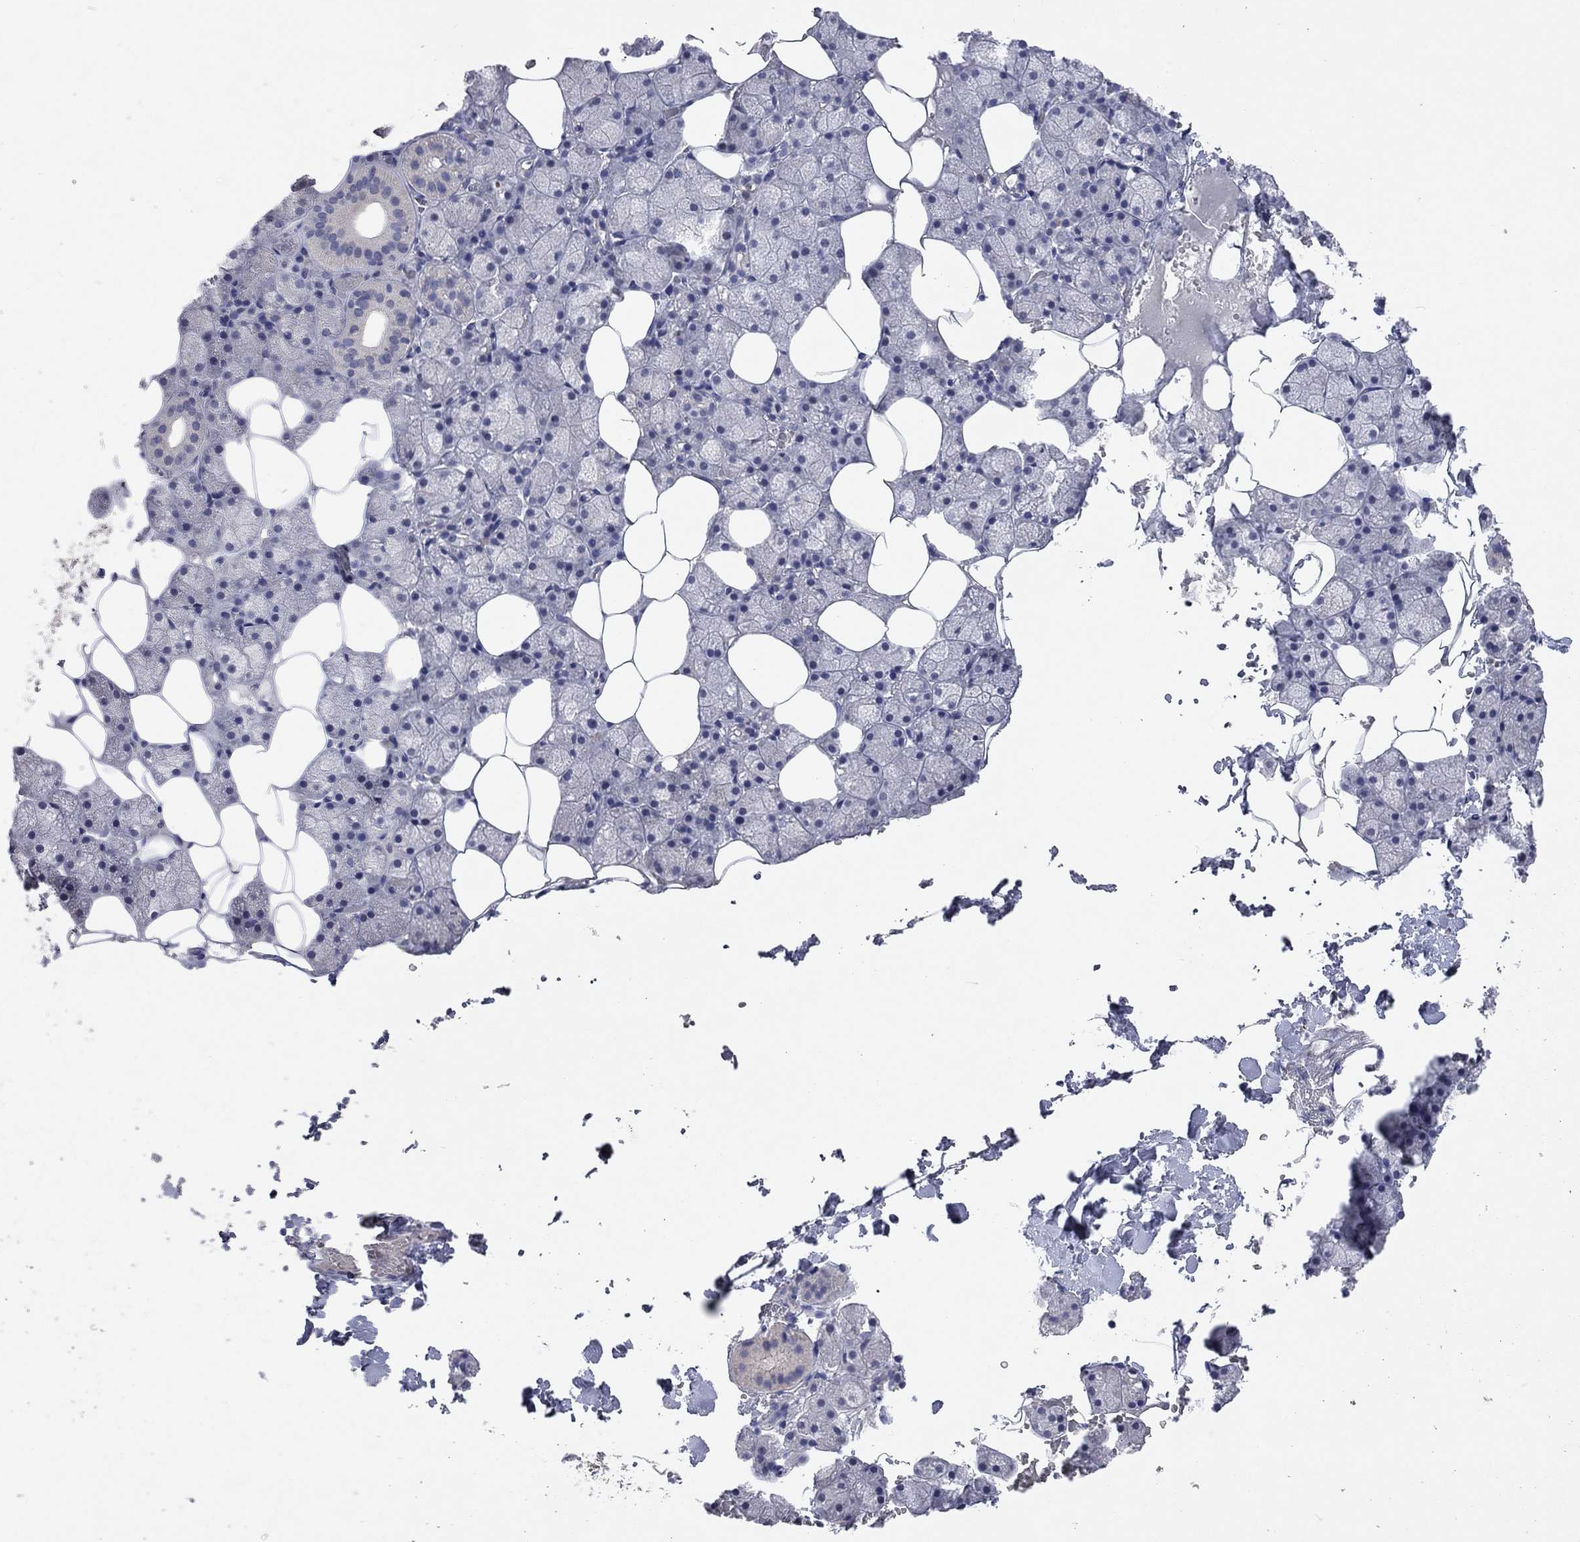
{"staining": {"intensity": "negative", "quantity": "none", "location": "none"}, "tissue": "salivary gland", "cell_type": "Glandular cells", "image_type": "normal", "snomed": [{"axis": "morphology", "description": "Normal tissue, NOS"}, {"axis": "topography", "description": "Salivary gland"}], "caption": "Immunohistochemistry histopathology image of benign salivary gland: salivary gland stained with DAB (3,3'-diaminobenzidine) reveals no significant protein staining in glandular cells. (DAB (3,3'-diaminobenzidine) immunohistochemistry (IHC), high magnification).", "gene": "MMP13", "patient": {"sex": "male", "age": 38}}